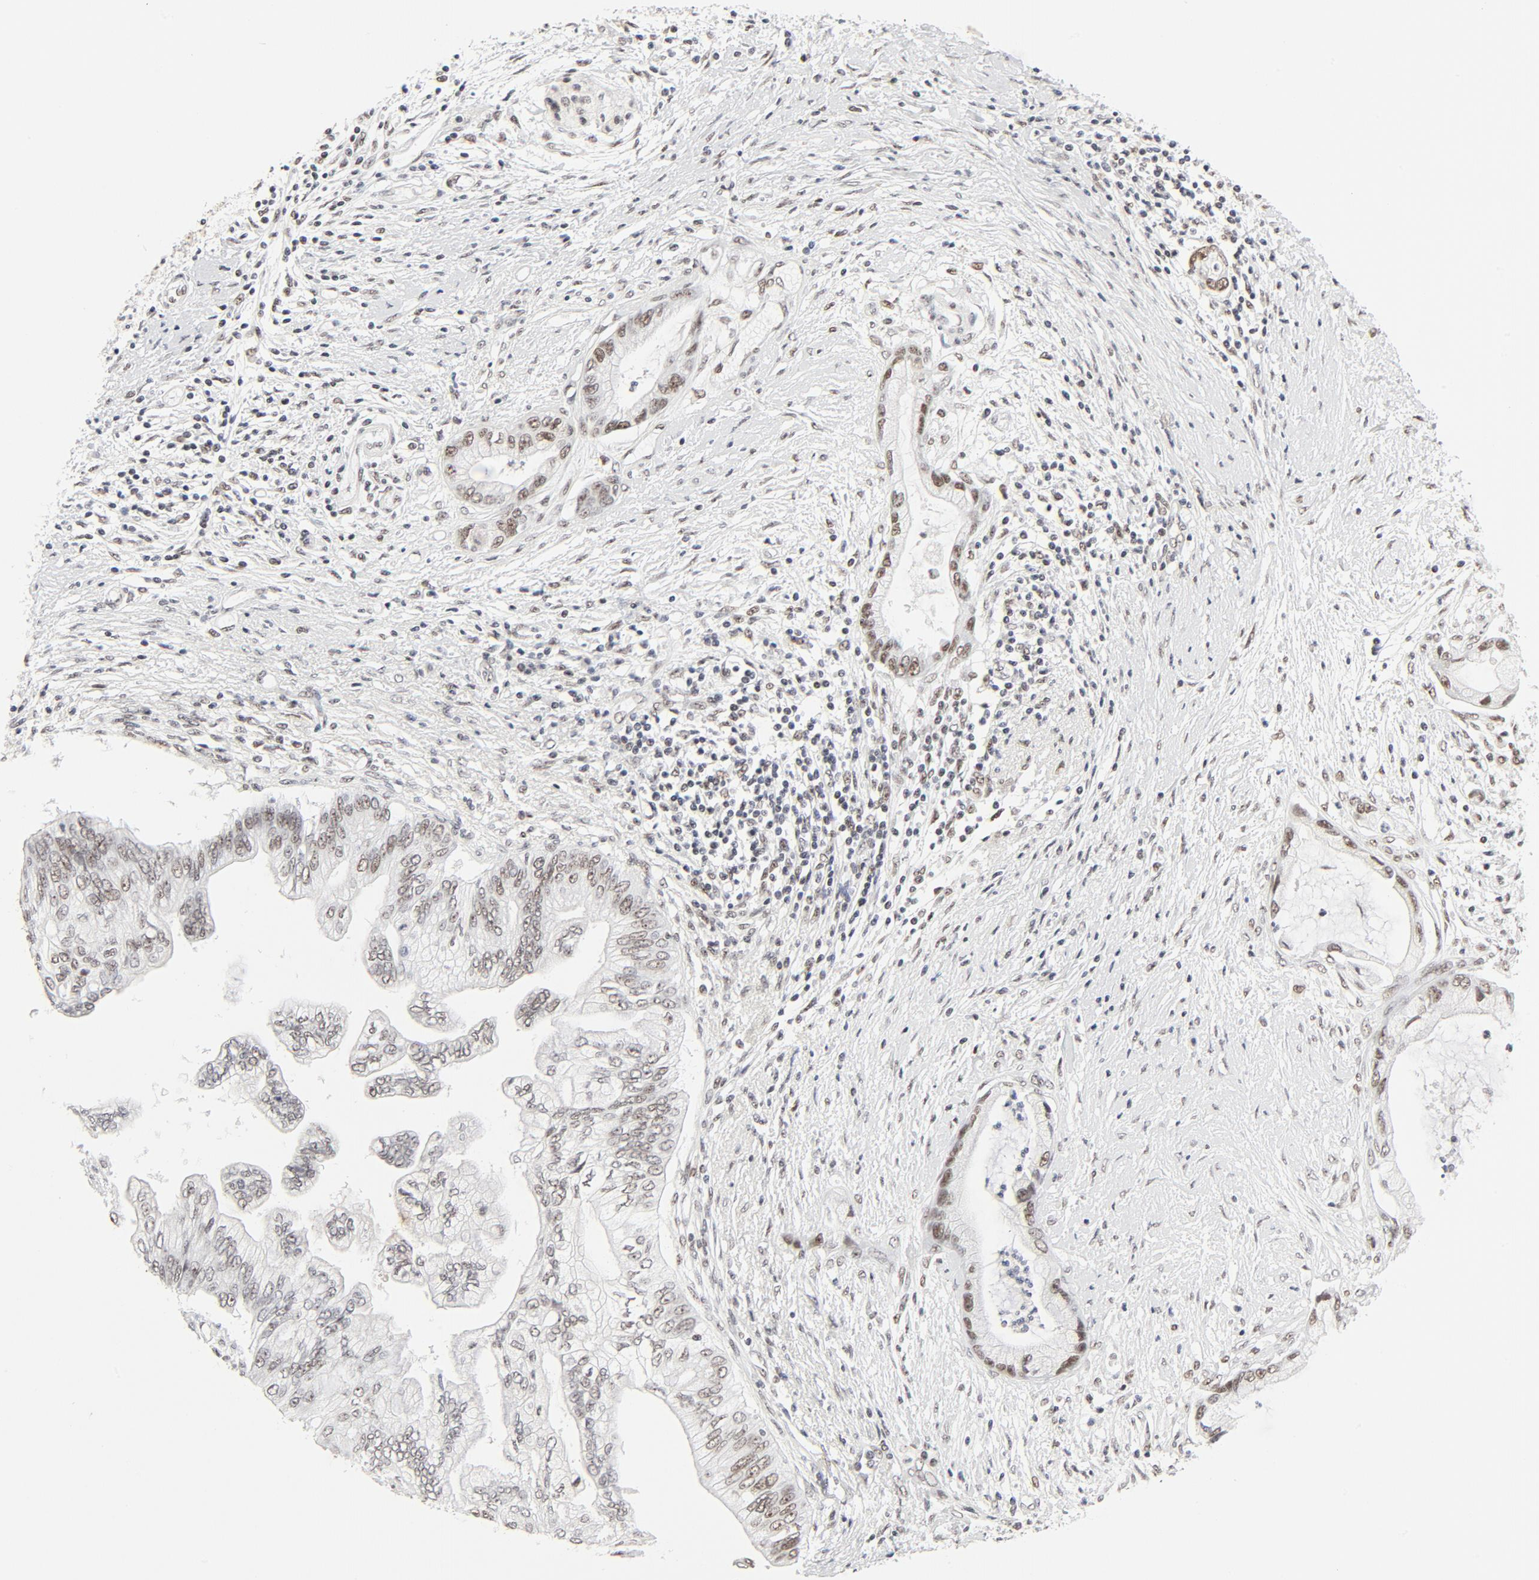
{"staining": {"intensity": "weak", "quantity": ">75%", "location": "nuclear"}, "tissue": "pancreatic cancer", "cell_type": "Tumor cells", "image_type": "cancer", "snomed": [{"axis": "morphology", "description": "Adenocarcinoma, NOS"}, {"axis": "topography", "description": "Pancreas"}], "caption": "Pancreatic cancer stained with IHC demonstrates weak nuclear expression in about >75% of tumor cells.", "gene": "GTF2H1", "patient": {"sex": "female", "age": 59}}